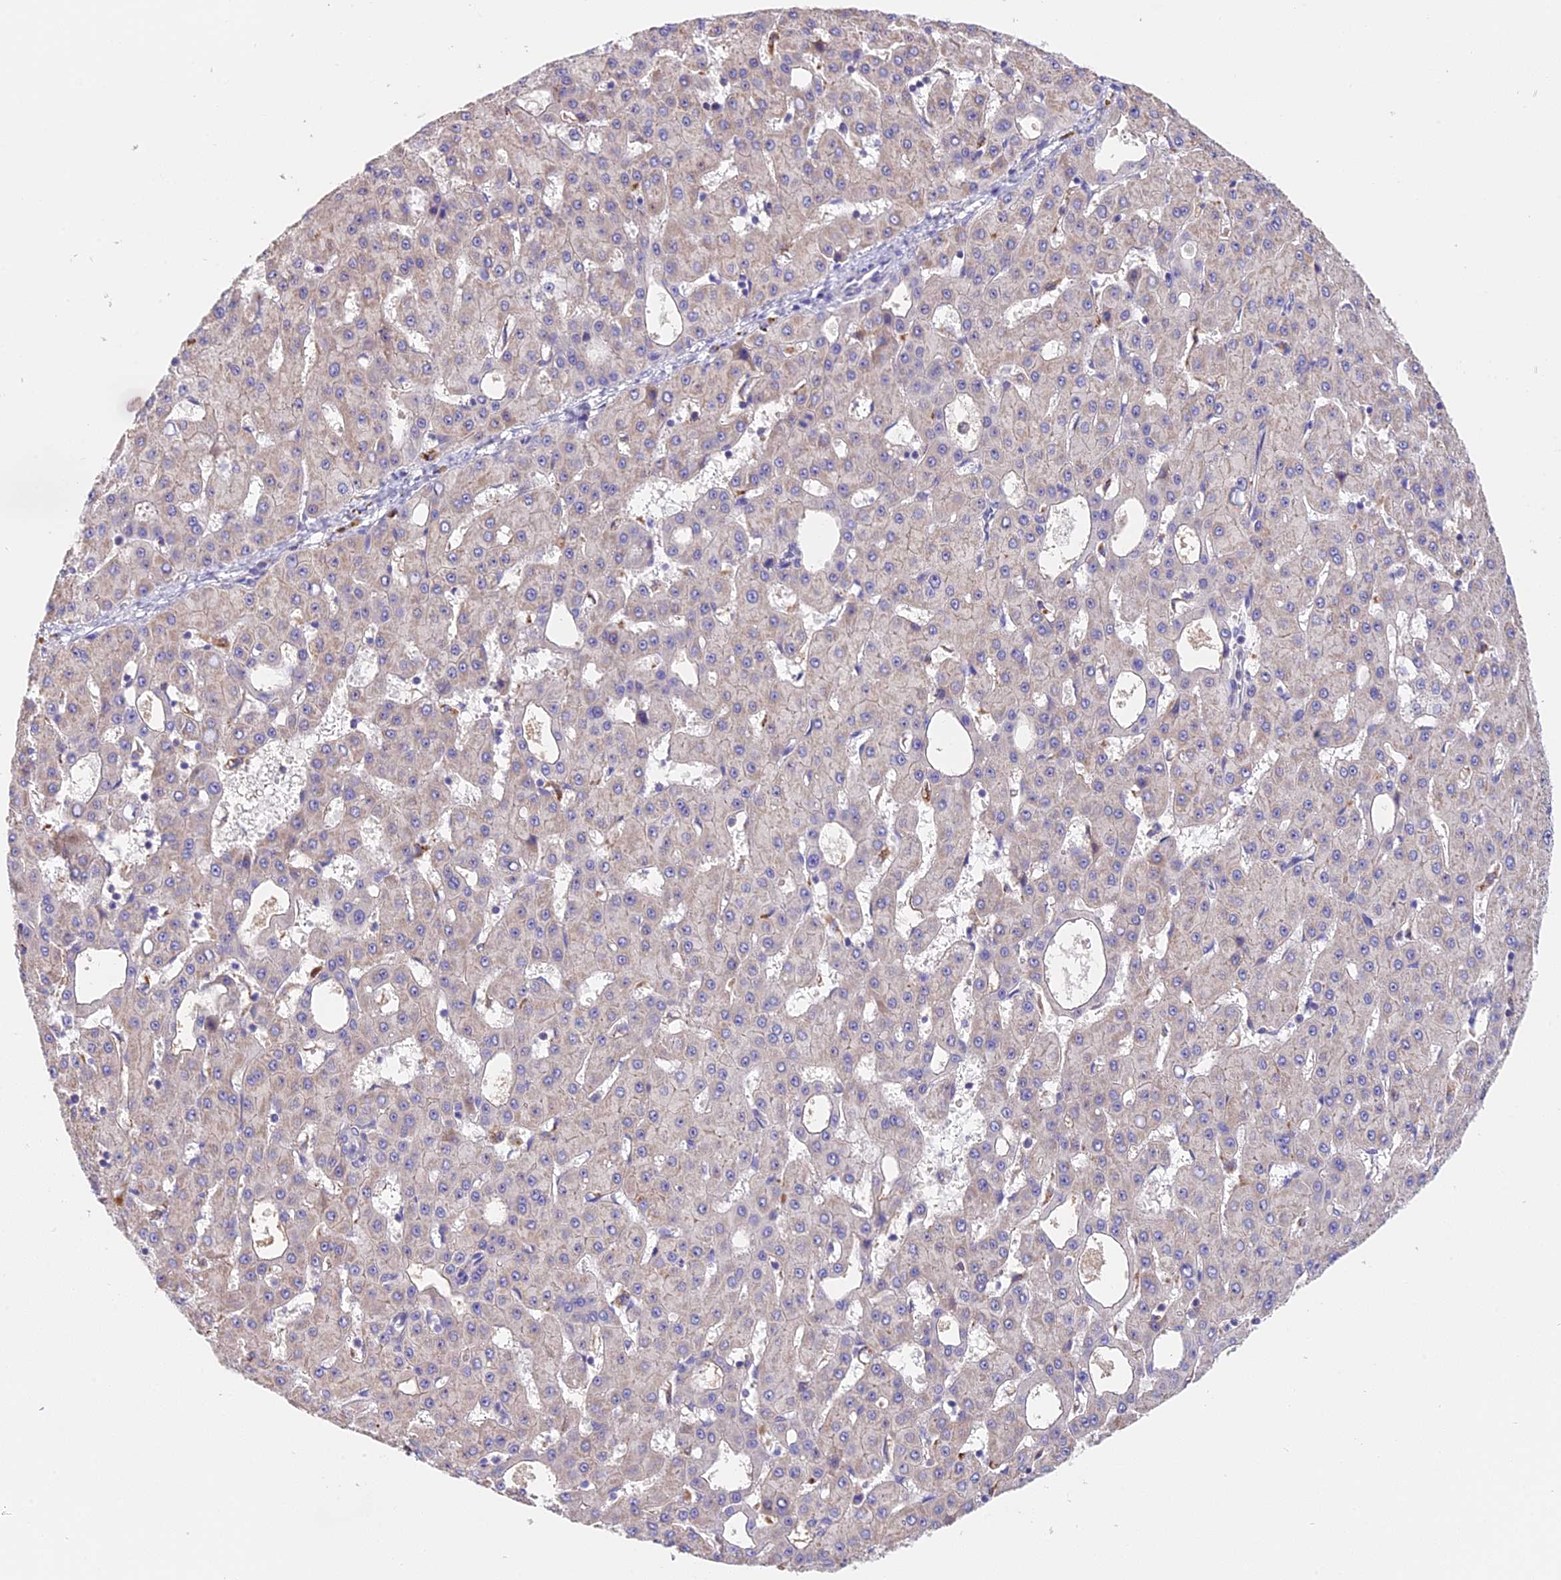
{"staining": {"intensity": "moderate", "quantity": "<25%", "location": "cytoplasmic/membranous"}, "tissue": "liver cancer", "cell_type": "Tumor cells", "image_type": "cancer", "snomed": [{"axis": "morphology", "description": "Carcinoma, Hepatocellular, NOS"}, {"axis": "topography", "description": "Liver"}], "caption": "Tumor cells reveal low levels of moderate cytoplasmic/membranous expression in about <25% of cells in liver cancer. (brown staining indicates protein expression, while blue staining denotes nuclei).", "gene": "LYPD6", "patient": {"sex": "male", "age": 47}}